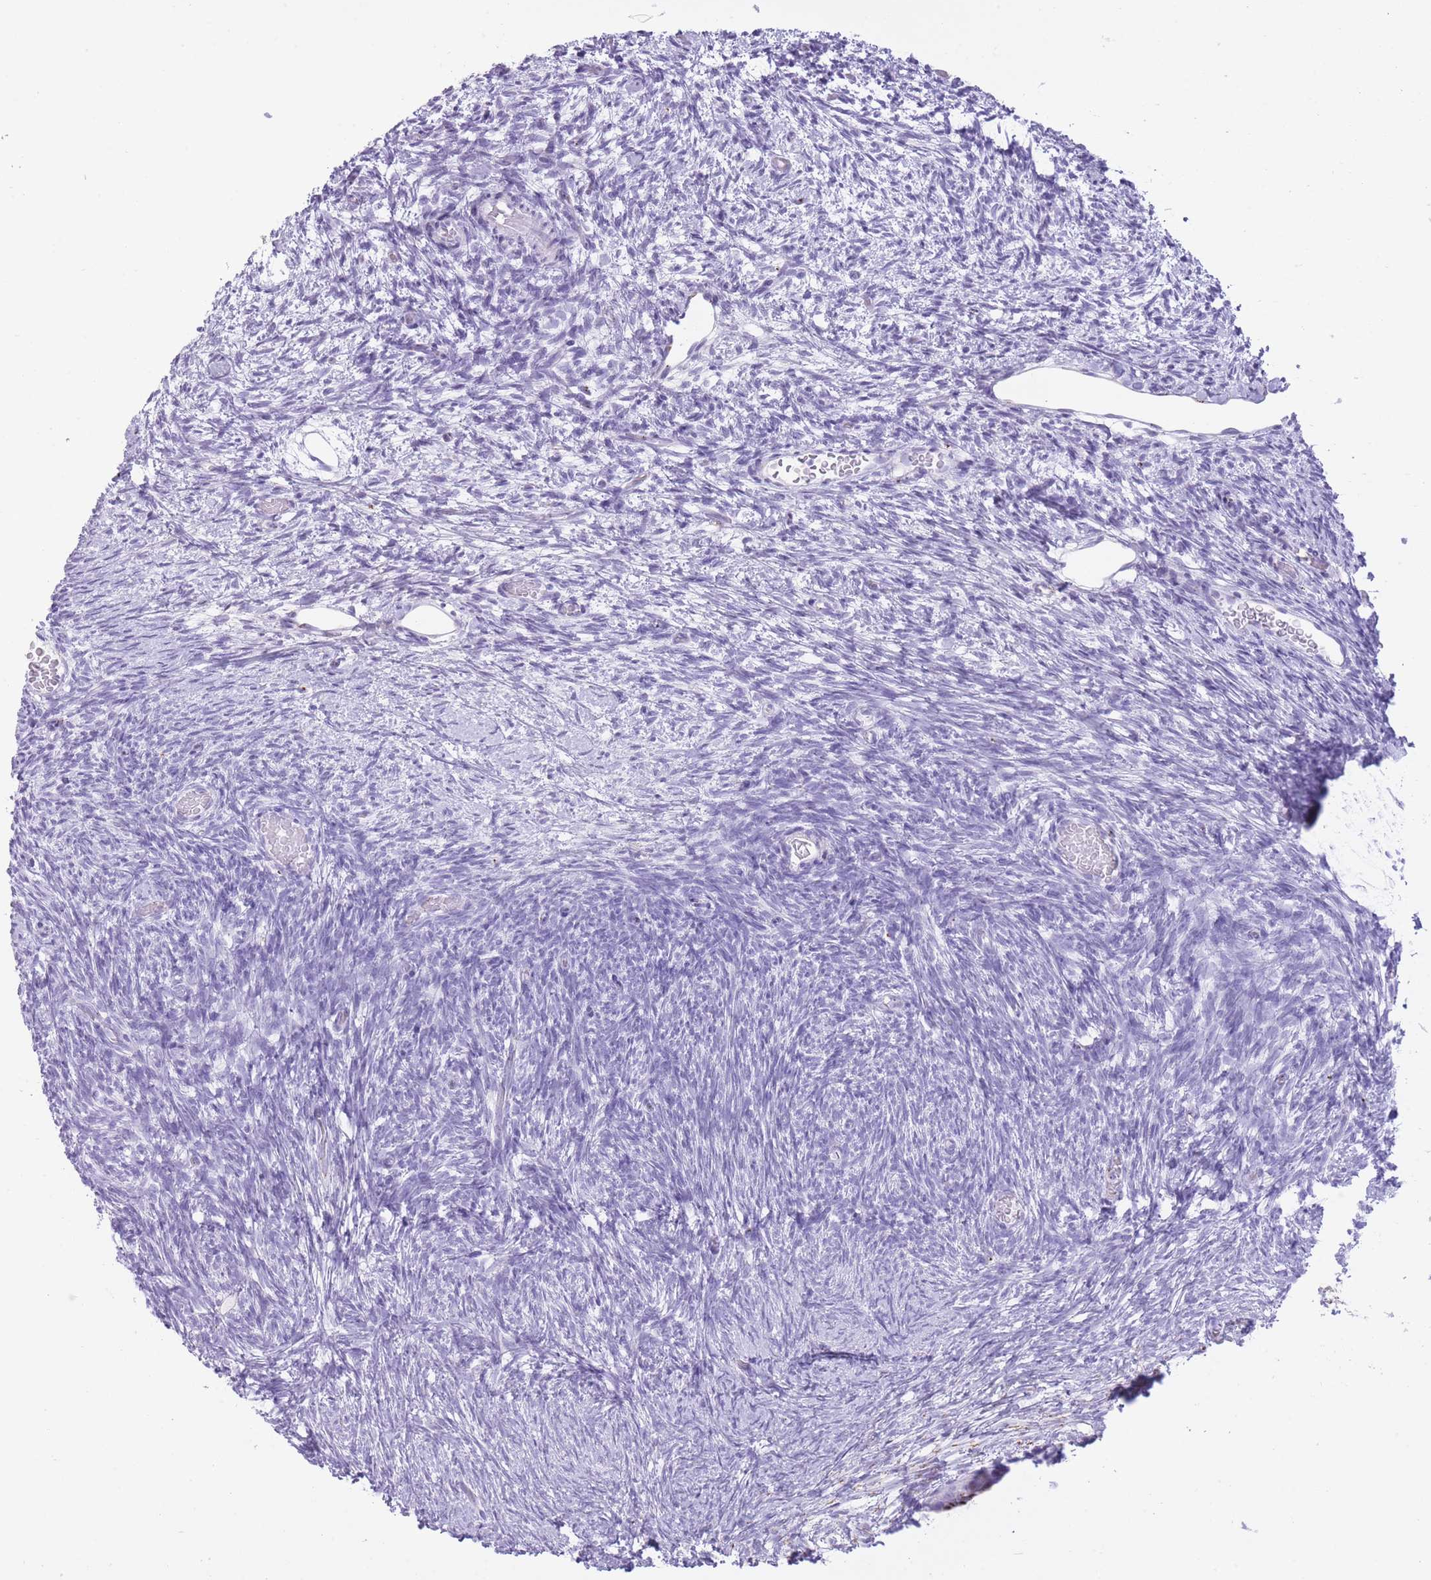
{"staining": {"intensity": "negative", "quantity": "none", "location": "none"}, "tissue": "ovary", "cell_type": "Ovarian stroma cells", "image_type": "normal", "snomed": [{"axis": "morphology", "description": "Normal tissue, NOS"}, {"axis": "topography", "description": "Ovary"}], "caption": "Immunohistochemistry photomicrograph of normal ovary: ovary stained with DAB exhibits no significant protein positivity in ovarian stroma cells.", "gene": "B4GALT2", "patient": {"sex": "female", "age": 39}}